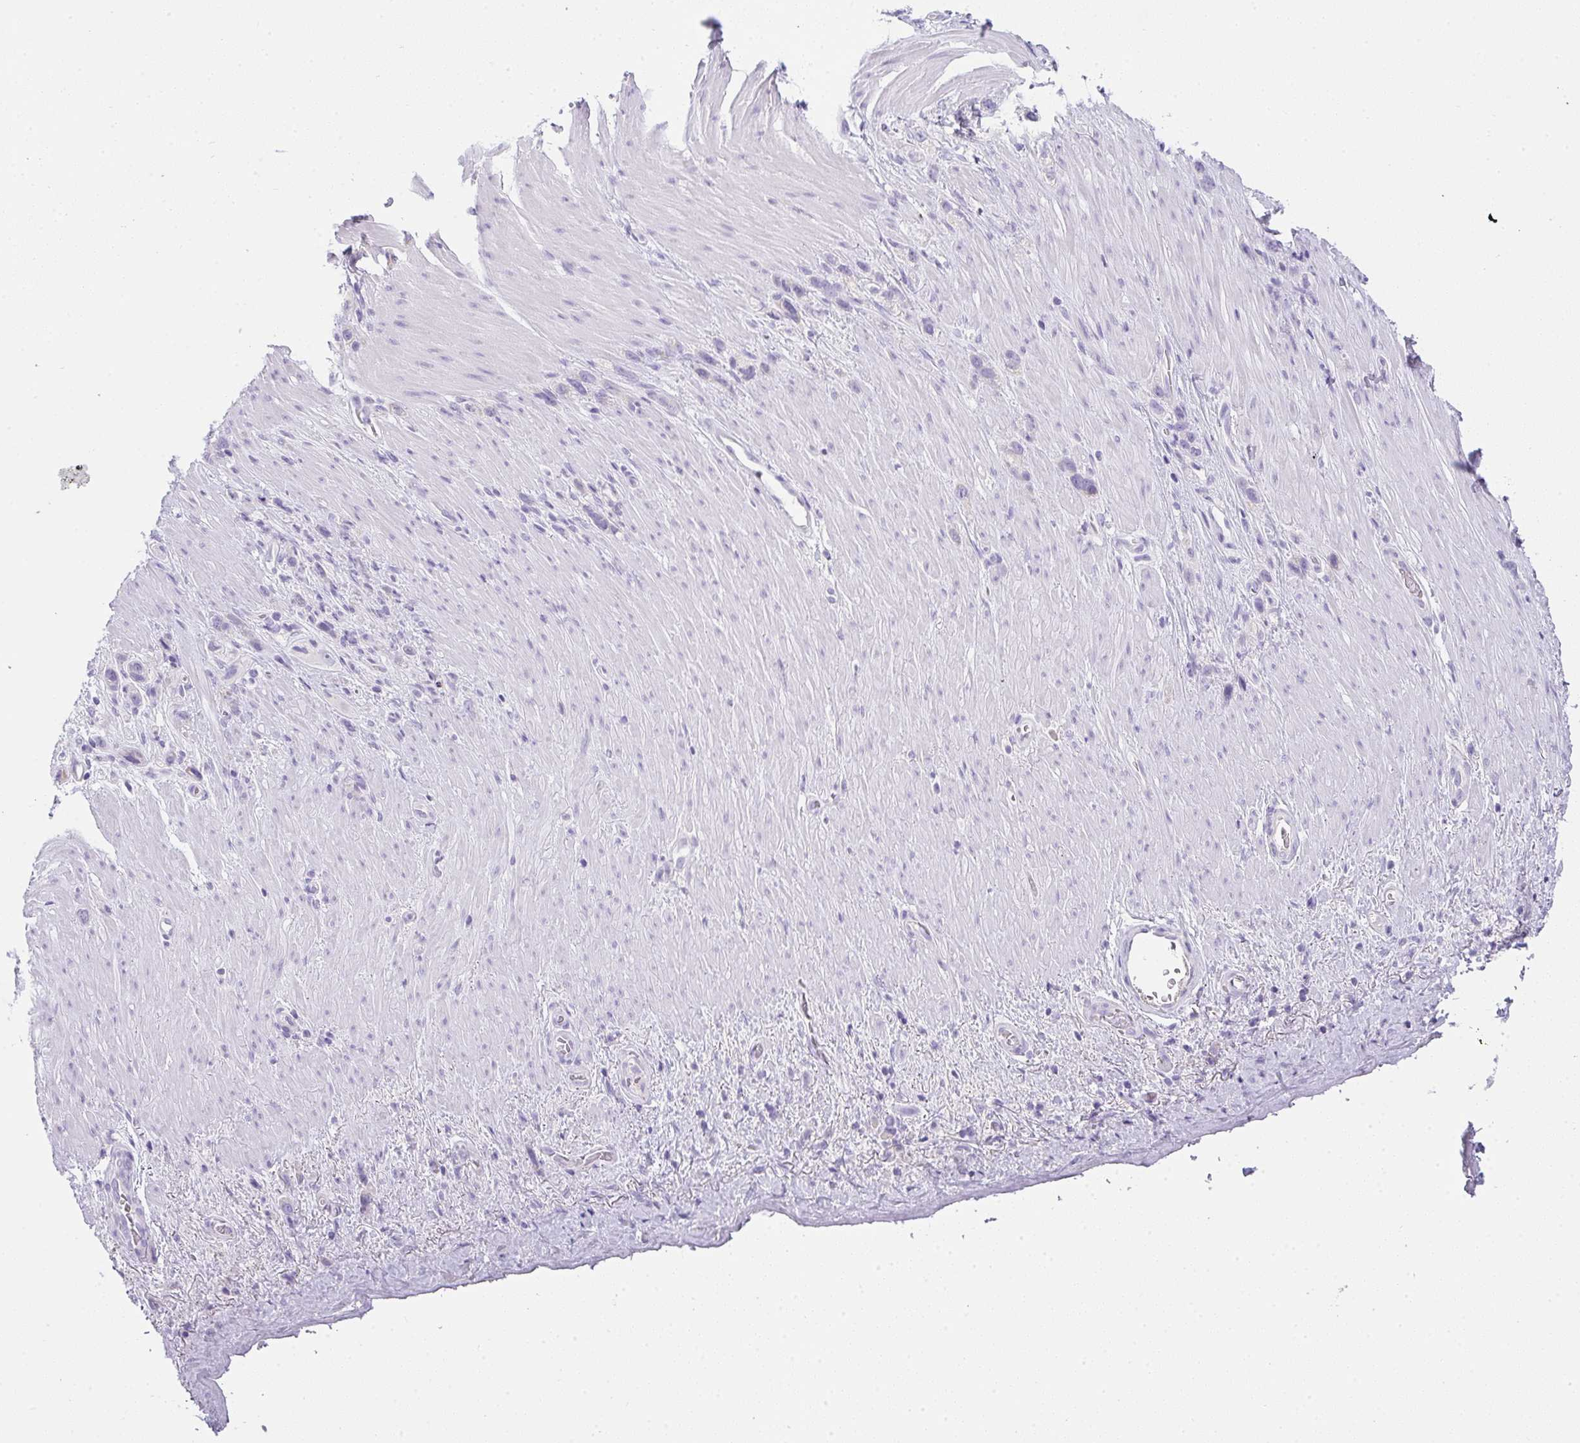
{"staining": {"intensity": "negative", "quantity": "none", "location": "none"}, "tissue": "stomach cancer", "cell_type": "Tumor cells", "image_type": "cancer", "snomed": [{"axis": "morphology", "description": "Adenocarcinoma, NOS"}, {"axis": "topography", "description": "Stomach"}], "caption": "High magnification brightfield microscopy of stomach cancer stained with DAB (brown) and counterstained with hematoxylin (blue): tumor cells show no significant expression.", "gene": "COX7B", "patient": {"sex": "female", "age": 65}}